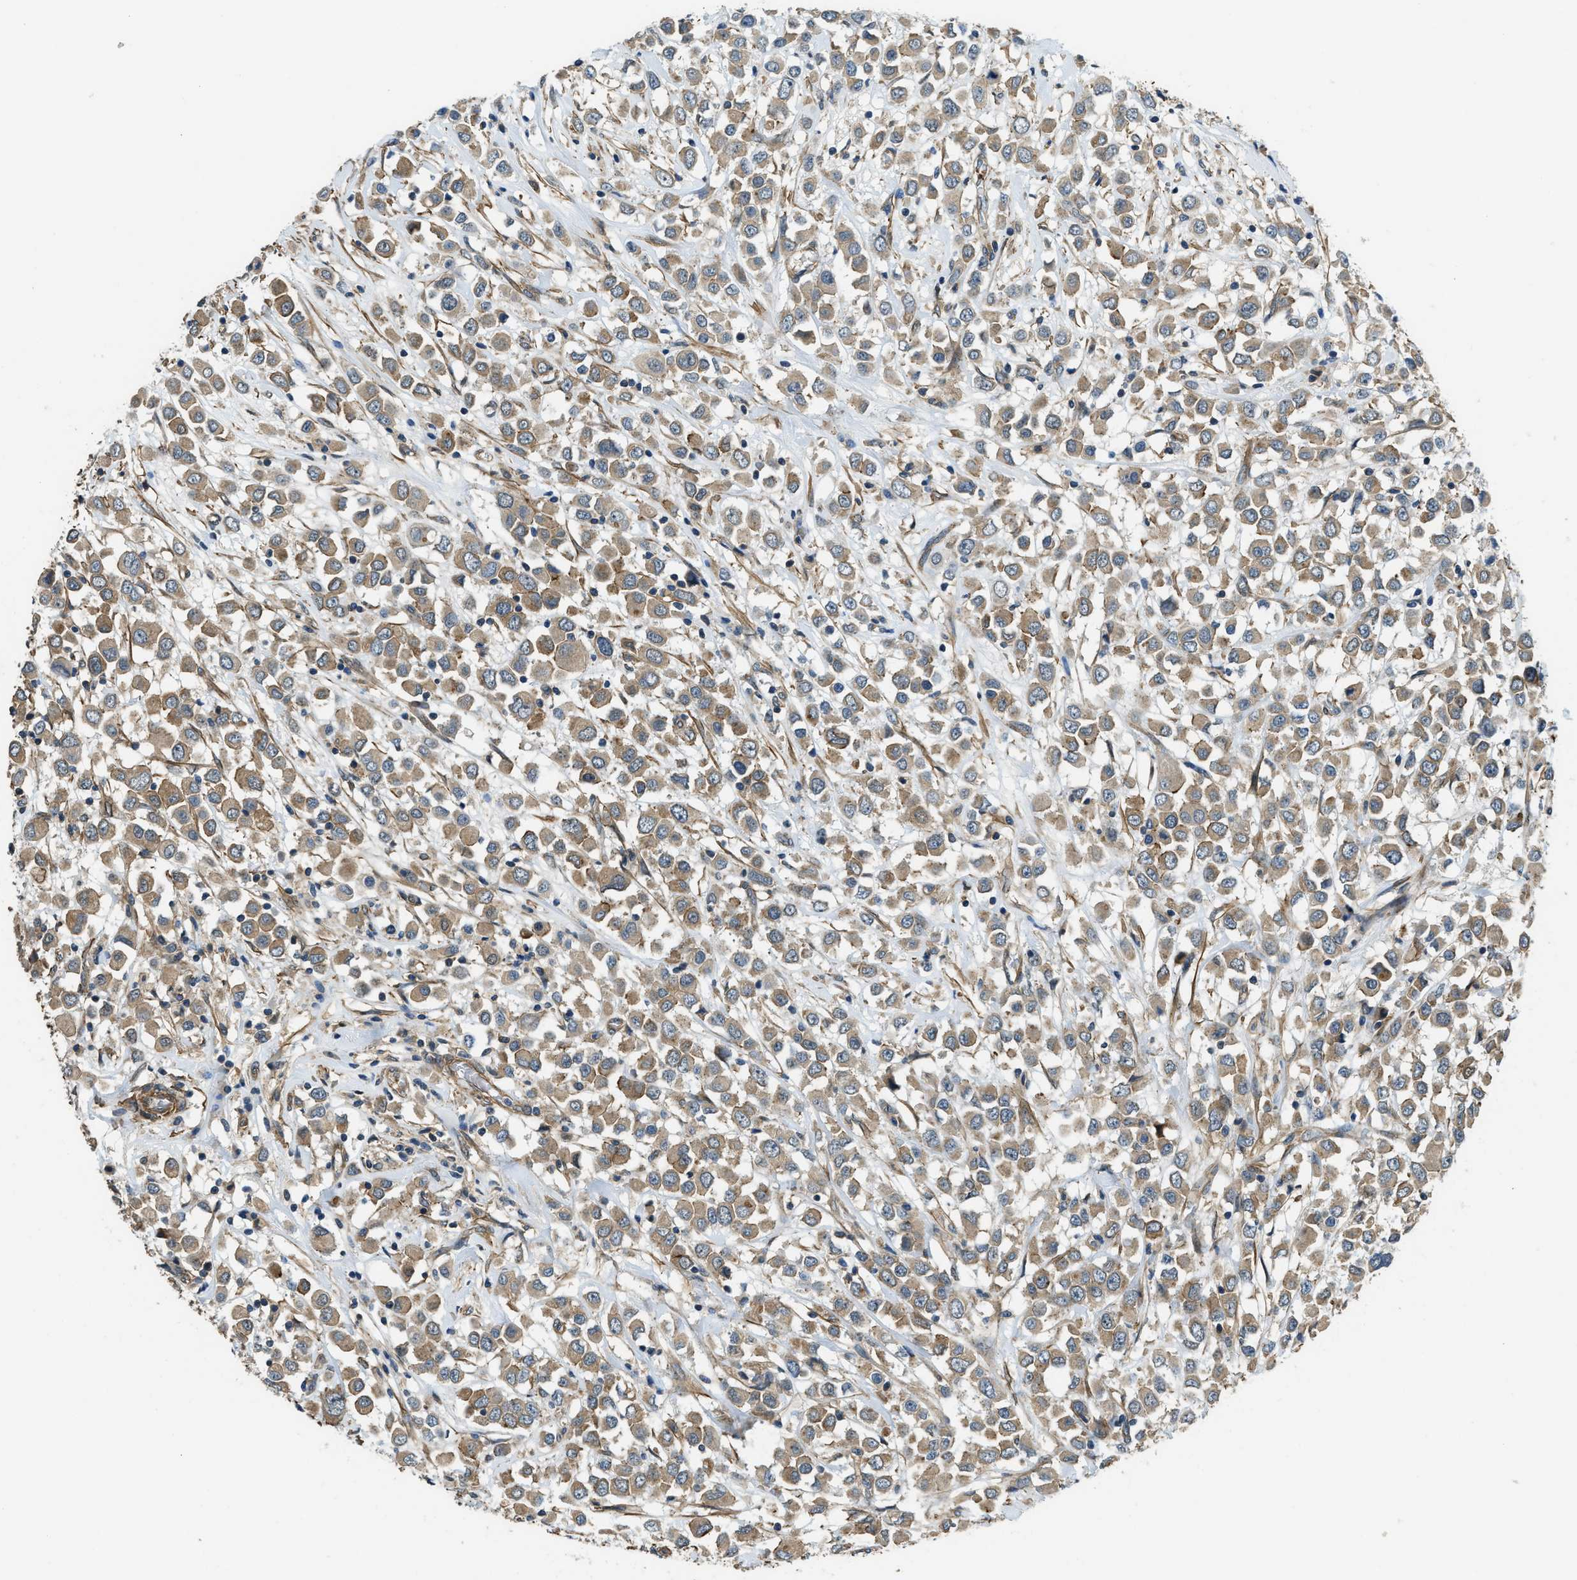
{"staining": {"intensity": "moderate", "quantity": ">75%", "location": "cytoplasmic/membranous"}, "tissue": "breast cancer", "cell_type": "Tumor cells", "image_type": "cancer", "snomed": [{"axis": "morphology", "description": "Duct carcinoma"}, {"axis": "topography", "description": "Breast"}], "caption": "Protein staining shows moderate cytoplasmic/membranous positivity in about >75% of tumor cells in breast infiltrating ductal carcinoma.", "gene": "CGN", "patient": {"sex": "female", "age": 61}}